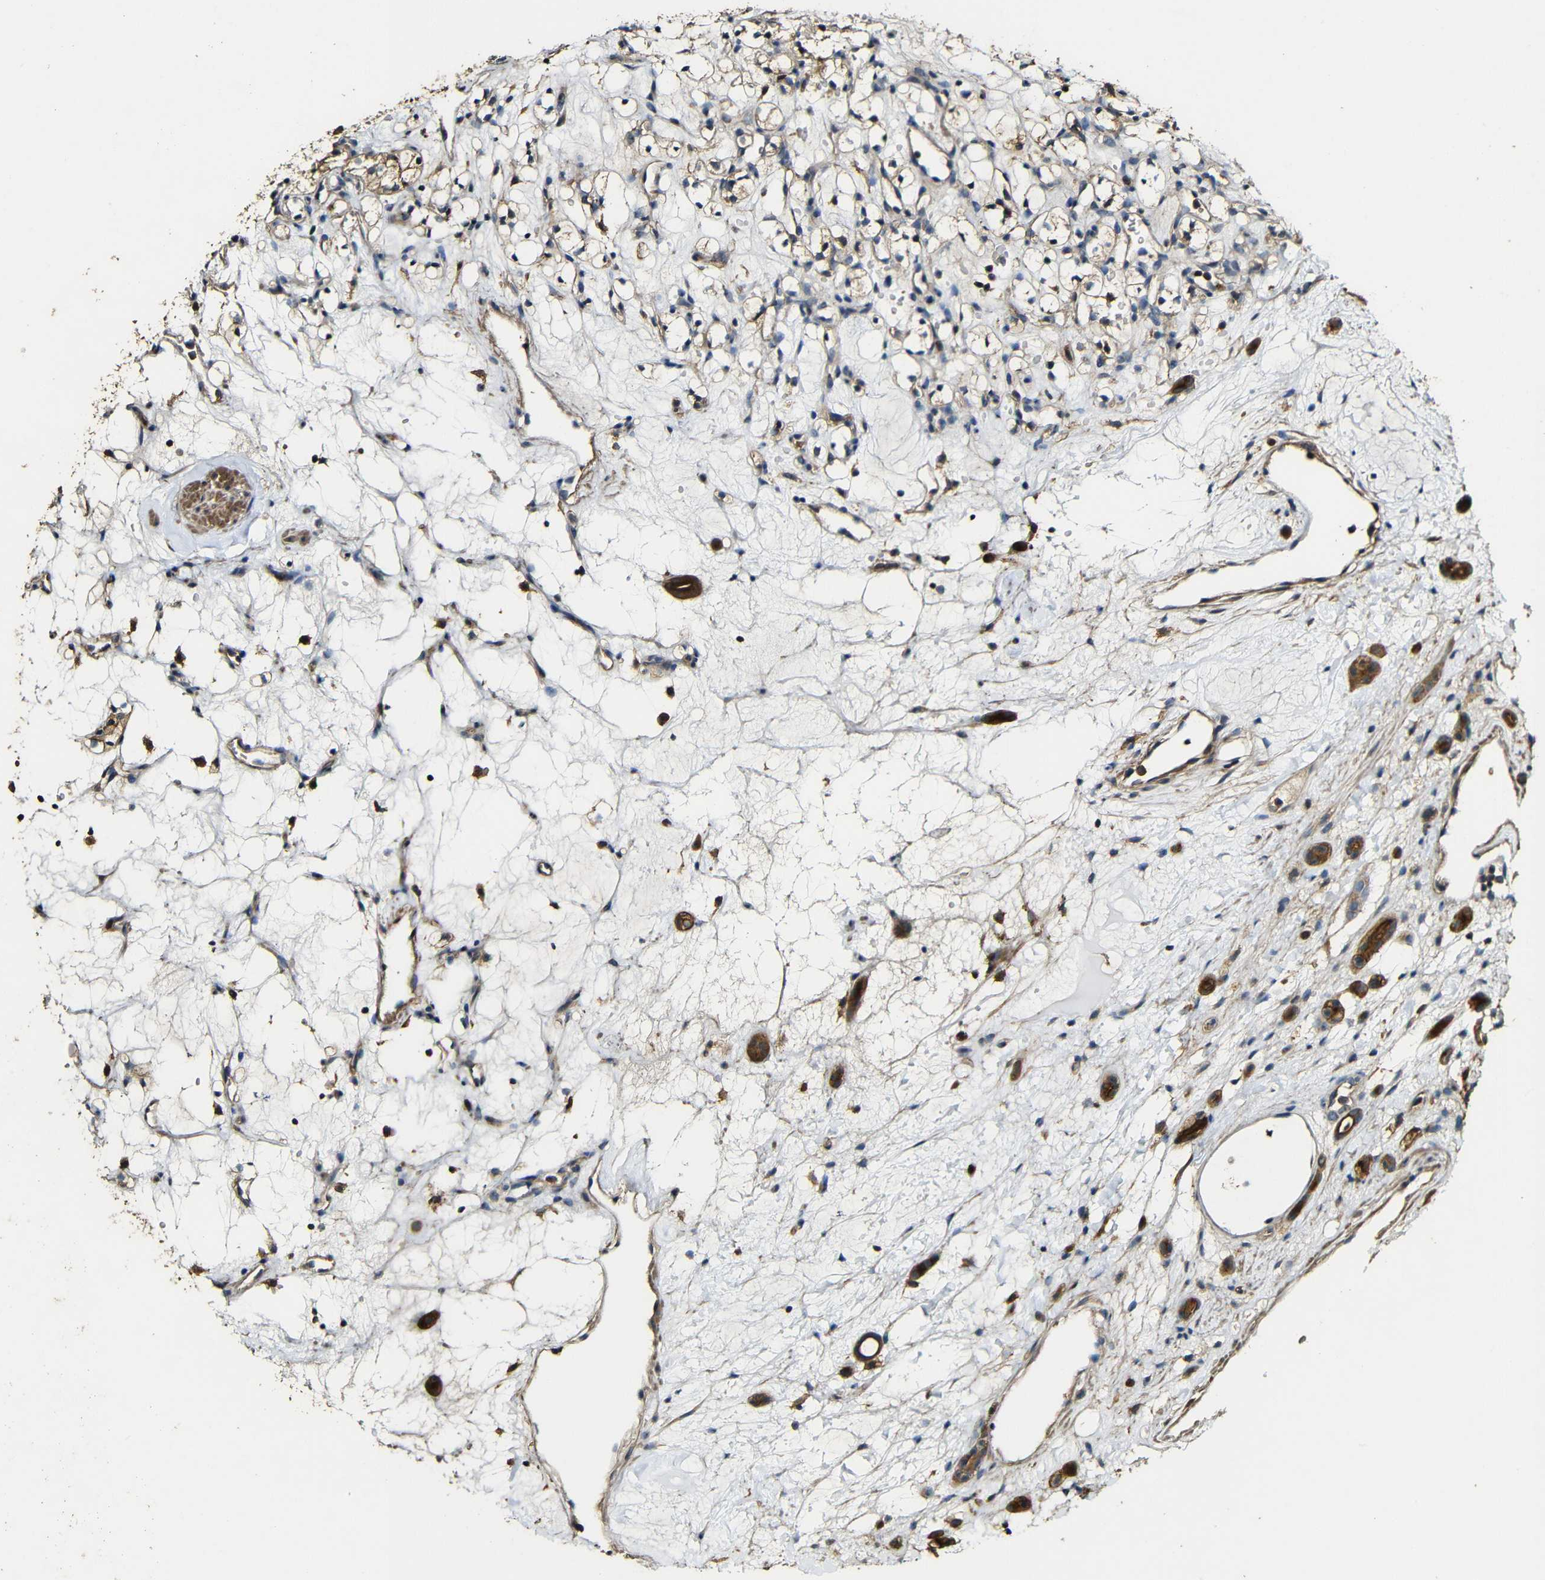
{"staining": {"intensity": "moderate", "quantity": "<25%", "location": "cytoplasmic/membranous"}, "tissue": "renal cancer", "cell_type": "Tumor cells", "image_type": "cancer", "snomed": [{"axis": "morphology", "description": "Adenocarcinoma, NOS"}, {"axis": "topography", "description": "Kidney"}], "caption": "A high-resolution image shows immunohistochemistry (IHC) staining of renal adenocarcinoma, which reveals moderate cytoplasmic/membranous expression in approximately <25% of tumor cells.", "gene": "CASP8", "patient": {"sex": "female", "age": 60}}